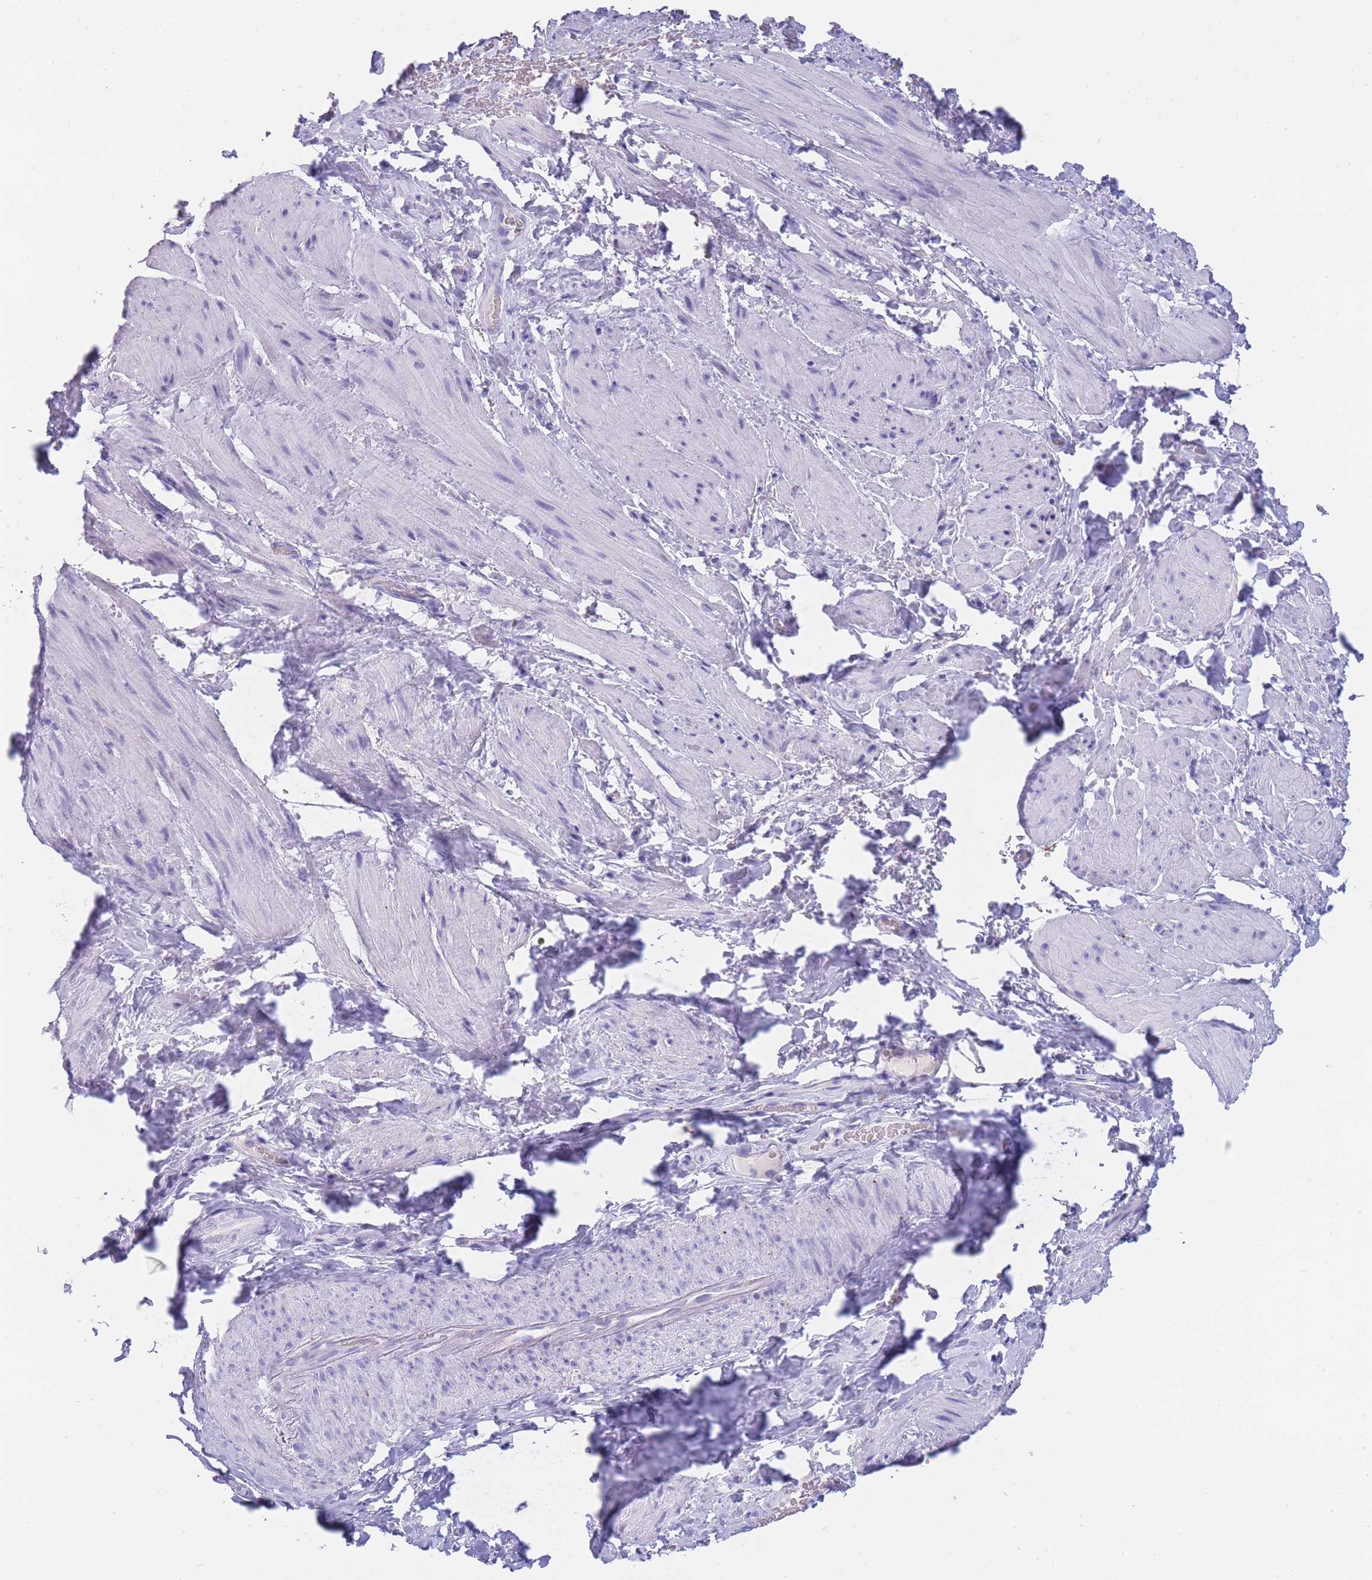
{"staining": {"intensity": "negative", "quantity": "none", "location": "none"}, "tissue": "smooth muscle", "cell_type": "Smooth muscle cells", "image_type": "normal", "snomed": [{"axis": "morphology", "description": "Normal tissue, NOS"}, {"axis": "topography", "description": "Smooth muscle"}, {"axis": "topography", "description": "Peripheral nerve tissue"}], "caption": "Photomicrograph shows no protein staining in smooth muscle cells of unremarkable smooth muscle.", "gene": "GAA", "patient": {"sex": "male", "age": 69}}